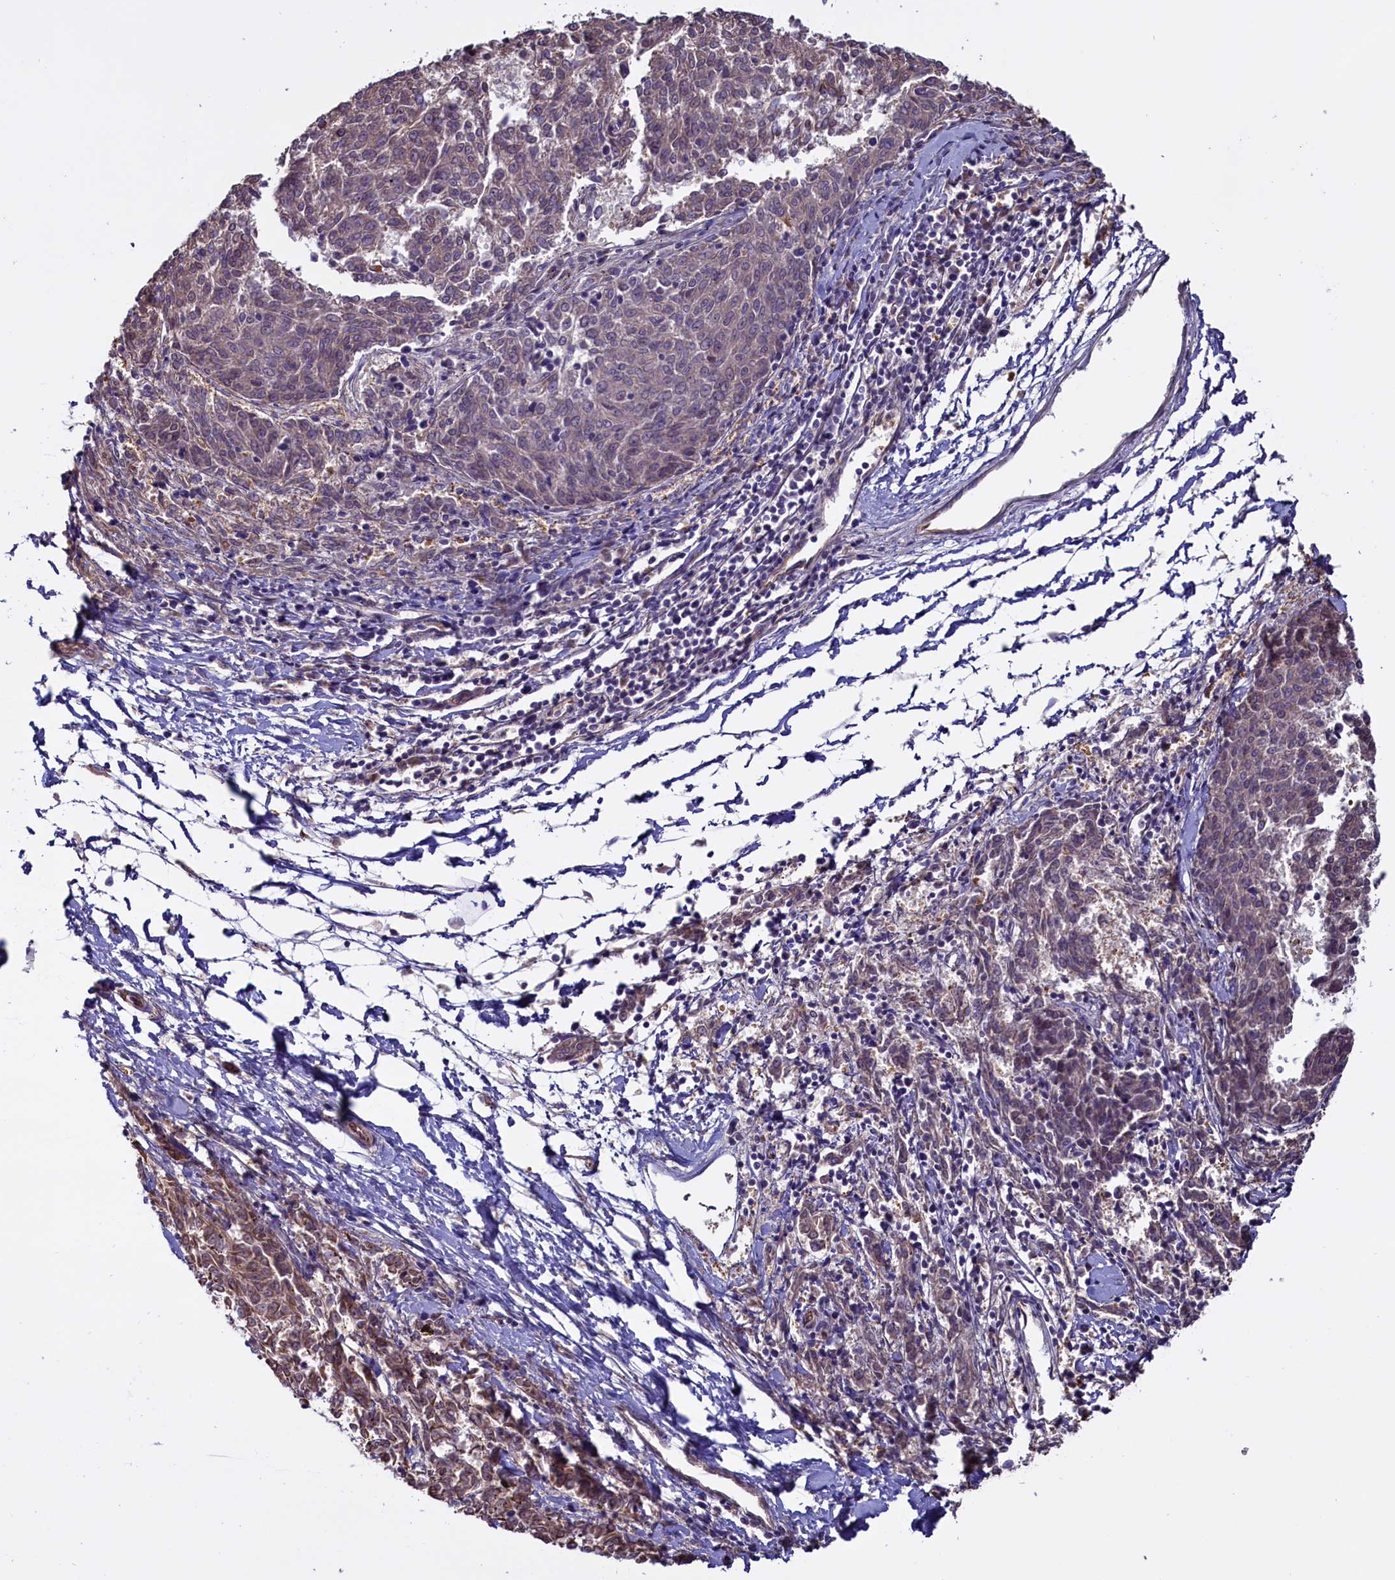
{"staining": {"intensity": "weak", "quantity": "<25%", "location": "cytoplasmic/membranous,nuclear"}, "tissue": "melanoma", "cell_type": "Tumor cells", "image_type": "cancer", "snomed": [{"axis": "morphology", "description": "Malignant melanoma, NOS"}, {"axis": "topography", "description": "Skin"}], "caption": "DAB (3,3'-diaminobenzidine) immunohistochemical staining of human melanoma shows no significant staining in tumor cells. (Stains: DAB (3,3'-diaminobenzidine) IHC with hematoxylin counter stain, Microscopy: brightfield microscopy at high magnification).", "gene": "PDILT", "patient": {"sex": "female", "age": 72}}